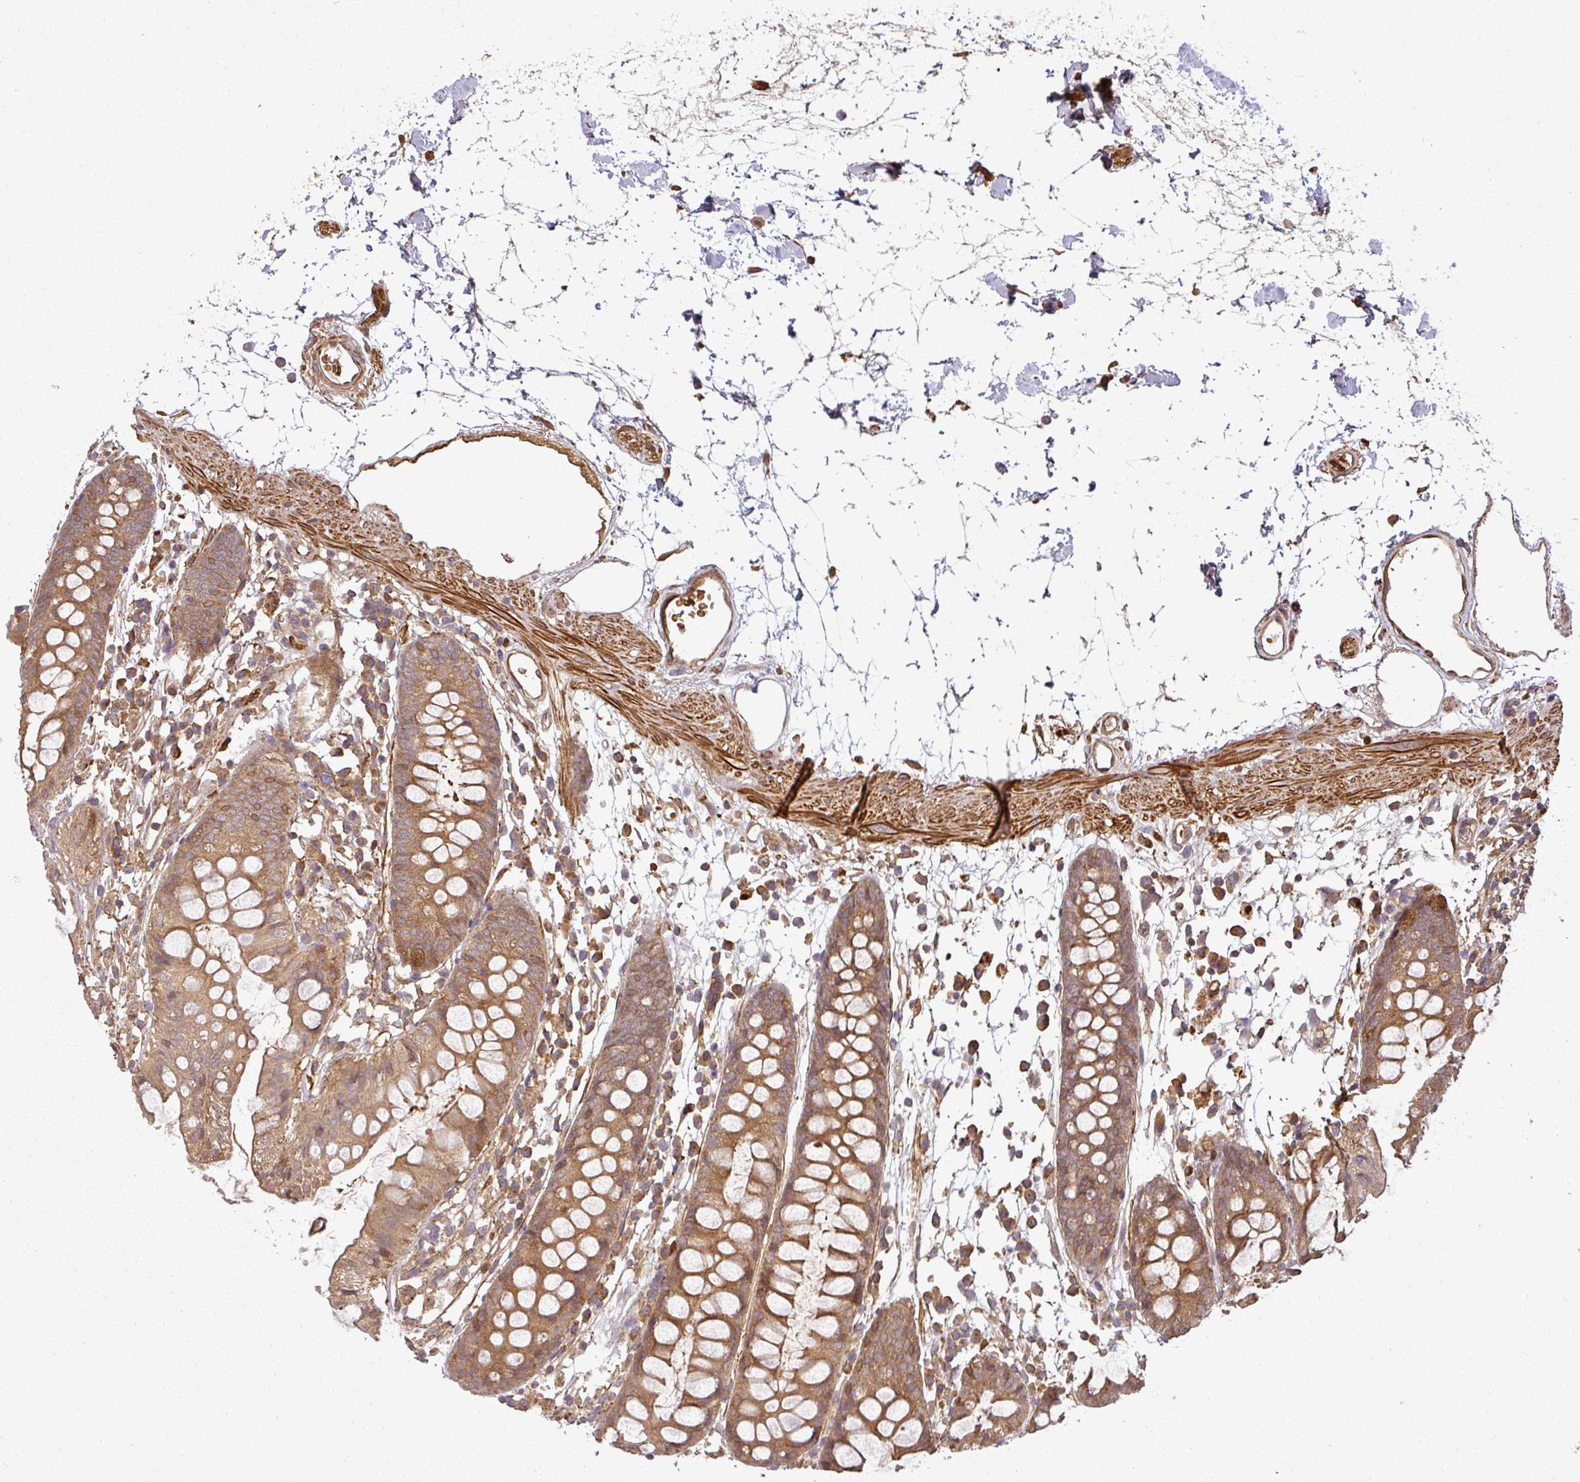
{"staining": {"intensity": "moderate", "quantity": ">75%", "location": "cytoplasmic/membranous"}, "tissue": "colon", "cell_type": "Endothelial cells", "image_type": "normal", "snomed": [{"axis": "morphology", "description": "Normal tissue, NOS"}, {"axis": "topography", "description": "Colon"}], "caption": "Endothelial cells reveal medium levels of moderate cytoplasmic/membranous expression in about >75% of cells in benign human colon.", "gene": "MAP3K6", "patient": {"sex": "female", "age": 82}}